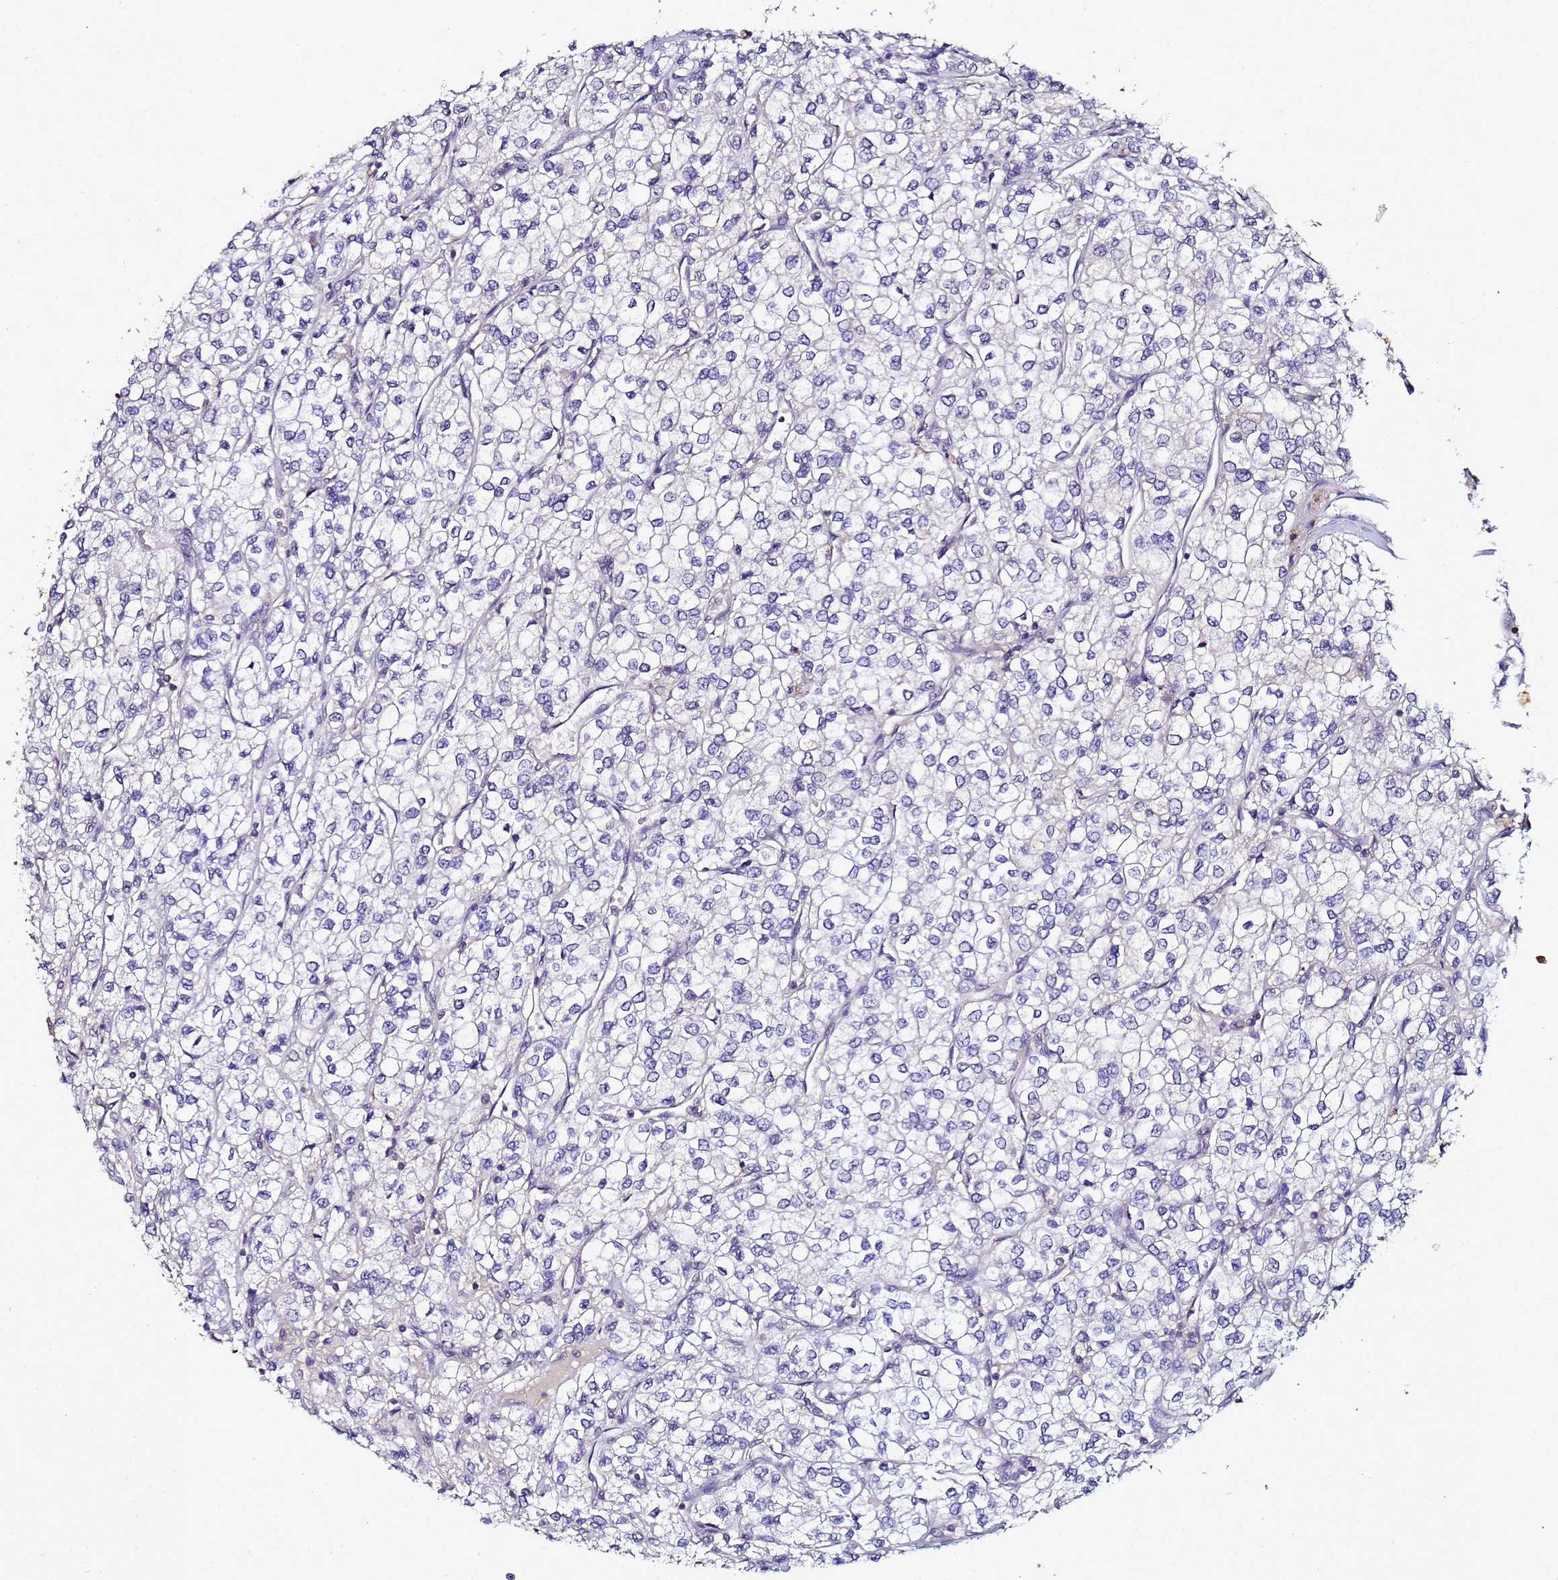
{"staining": {"intensity": "negative", "quantity": "none", "location": "none"}, "tissue": "renal cancer", "cell_type": "Tumor cells", "image_type": "cancer", "snomed": [{"axis": "morphology", "description": "Adenocarcinoma, NOS"}, {"axis": "topography", "description": "Kidney"}], "caption": "Tumor cells show no significant expression in adenocarcinoma (renal).", "gene": "ANKRD17", "patient": {"sex": "male", "age": 80}}